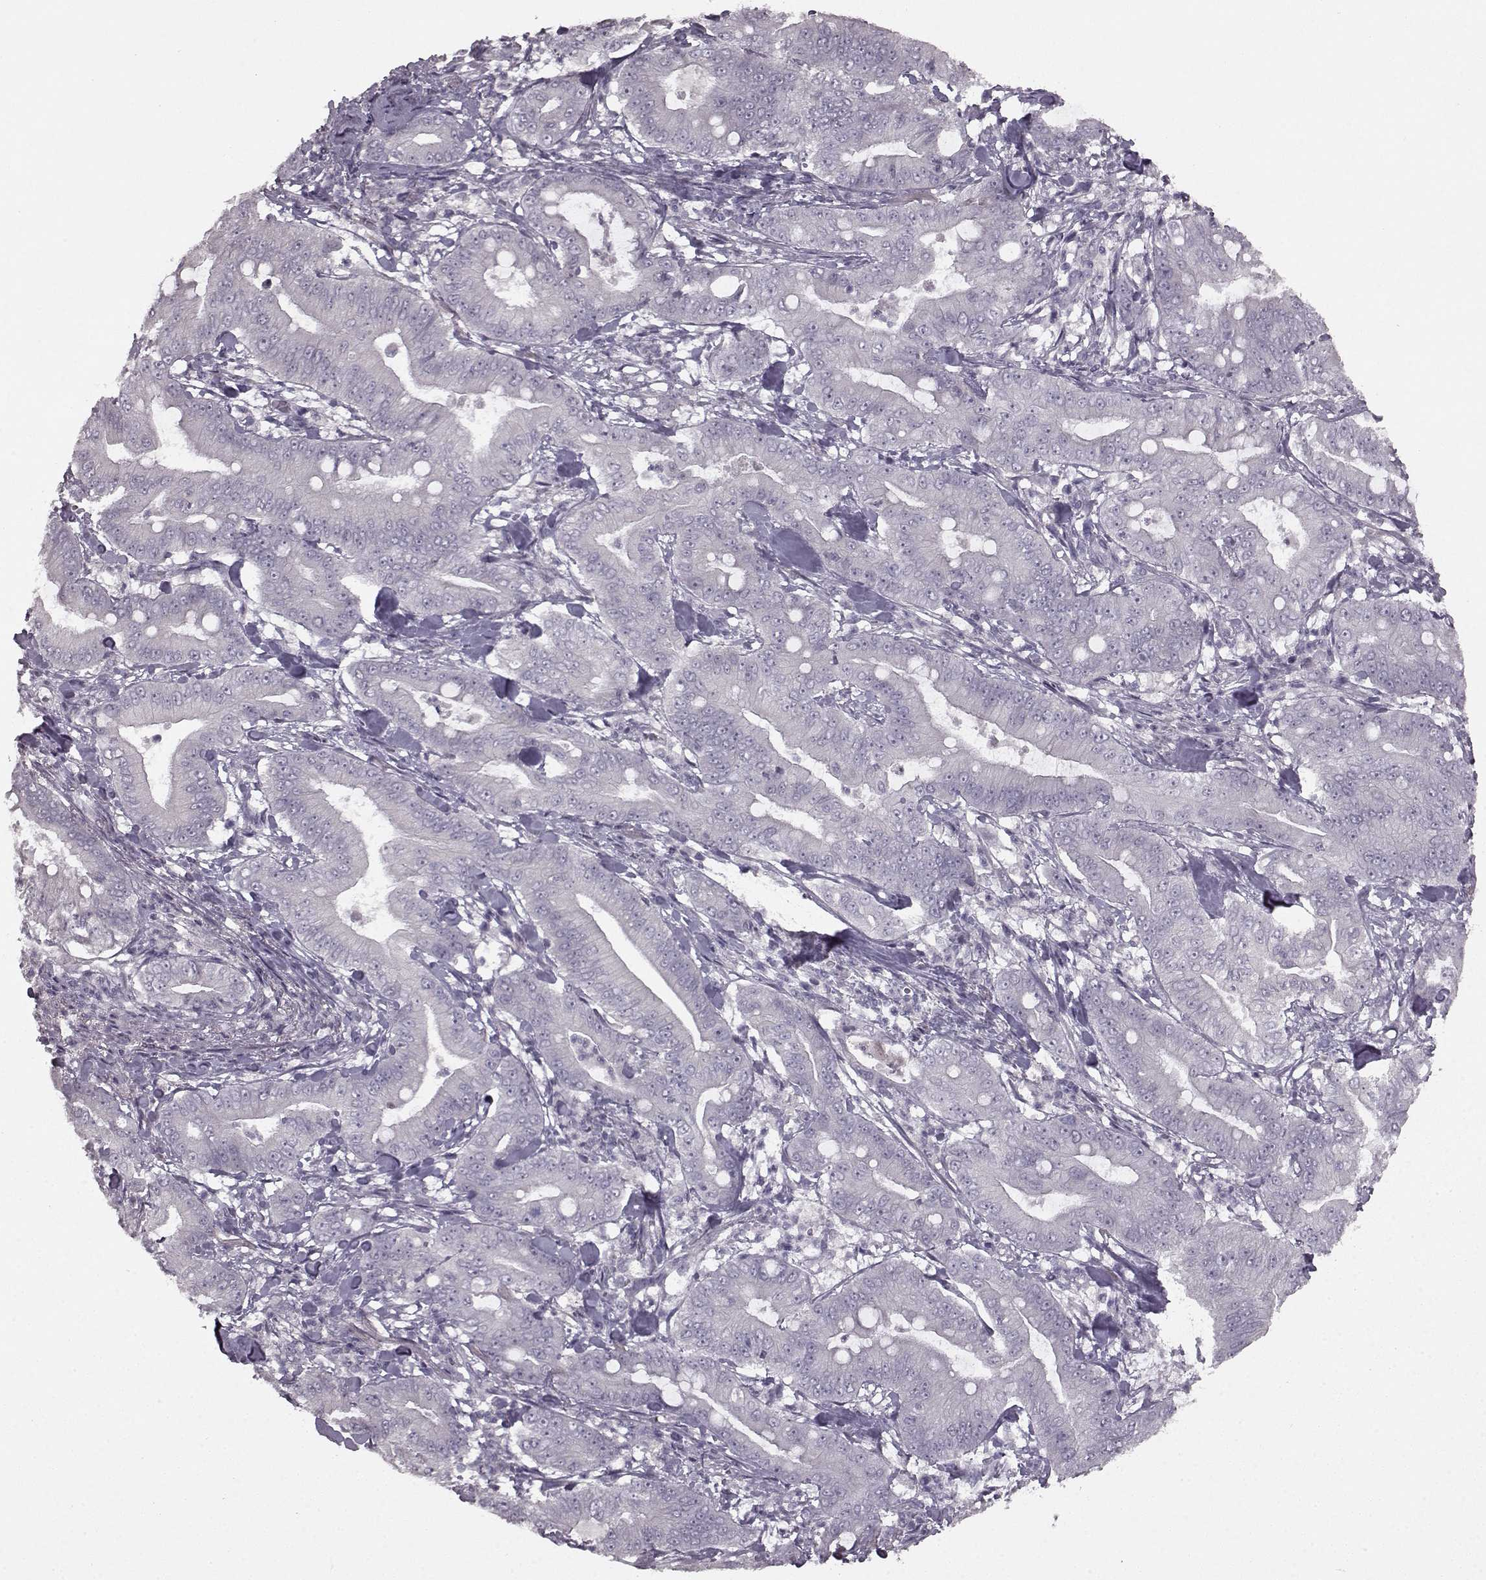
{"staining": {"intensity": "negative", "quantity": "none", "location": "none"}, "tissue": "pancreatic cancer", "cell_type": "Tumor cells", "image_type": "cancer", "snomed": [{"axis": "morphology", "description": "Adenocarcinoma, NOS"}, {"axis": "topography", "description": "Pancreas"}], "caption": "Human pancreatic adenocarcinoma stained for a protein using immunohistochemistry shows no staining in tumor cells.", "gene": "LHB", "patient": {"sex": "male", "age": 71}}